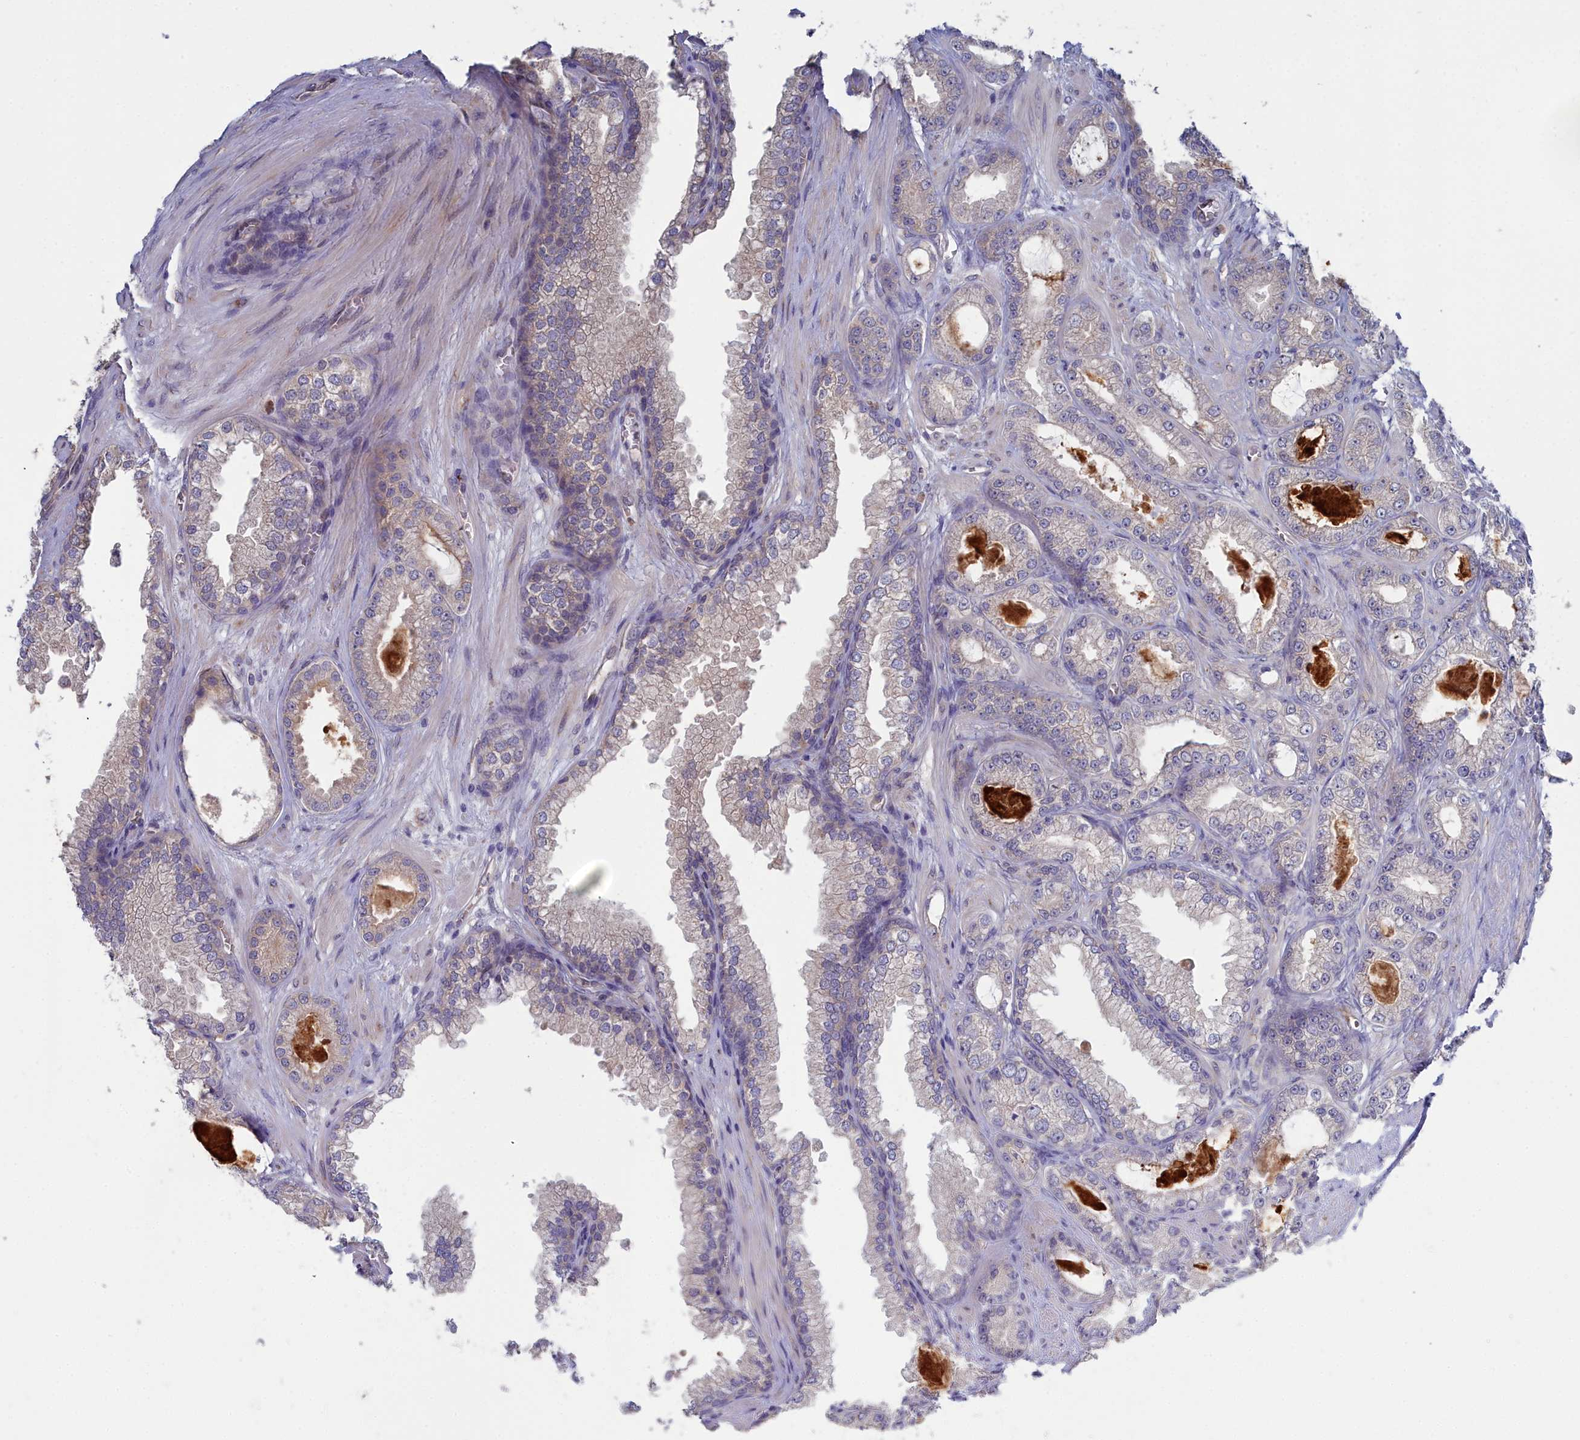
{"staining": {"intensity": "weak", "quantity": "25%-75%", "location": "cytoplasmic/membranous"}, "tissue": "prostate cancer", "cell_type": "Tumor cells", "image_type": "cancer", "snomed": [{"axis": "morphology", "description": "Adenocarcinoma, Low grade"}, {"axis": "topography", "description": "Prostate"}], "caption": "Prostate cancer (low-grade adenocarcinoma) was stained to show a protein in brown. There is low levels of weak cytoplasmic/membranous positivity in approximately 25%-75% of tumor cells.", "gene": "RDX", "patient": {"sex": "male", "age": 57}}